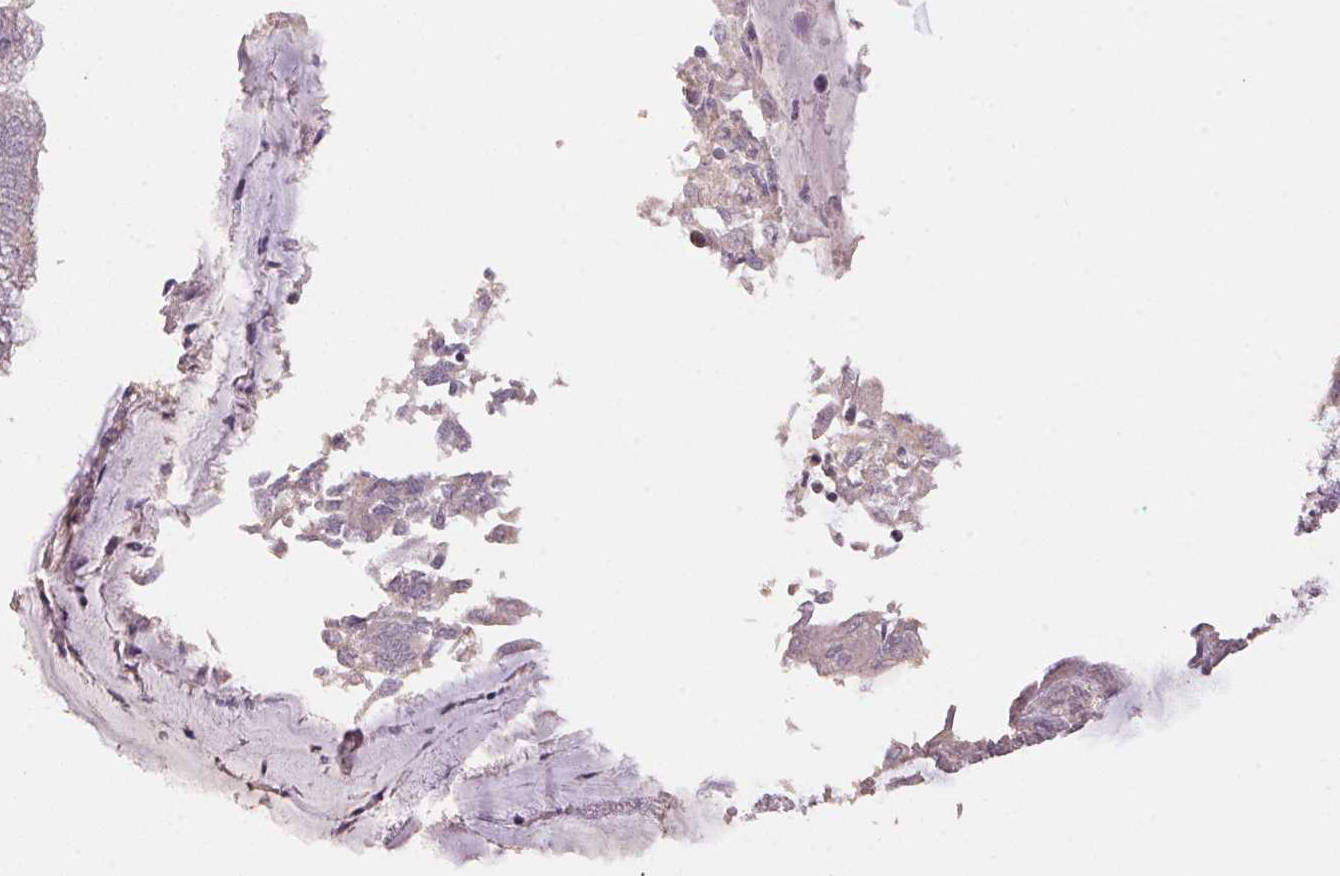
{"staining": {"intensity": "negative", "quantity": "none", "location": "none"}, "tissue": "endometrial cancer", "cell_type": "Tumor cells", "image_type": "cancer", "snomed": [{"axis": "morphology", "description": "Carcinoma, NOS"}, {"axis": "topography", "description": "Endometrium"}], "caption": "High magnification brightfield microscopy of endometrial cancer (carcinoma) stained with DAB (3,3'-diaminobenzidine) (brown) and counterstained with hematoxylin (blue): tumor cells show no significant expression. (Stains: DAB immunohistochemistry (IHC) with hematoxylin counter stain, Microscopy: brightfield microscopy at high magnification).", "gene": "CENPF", "patient": {"sex": "female", "age": 62}}